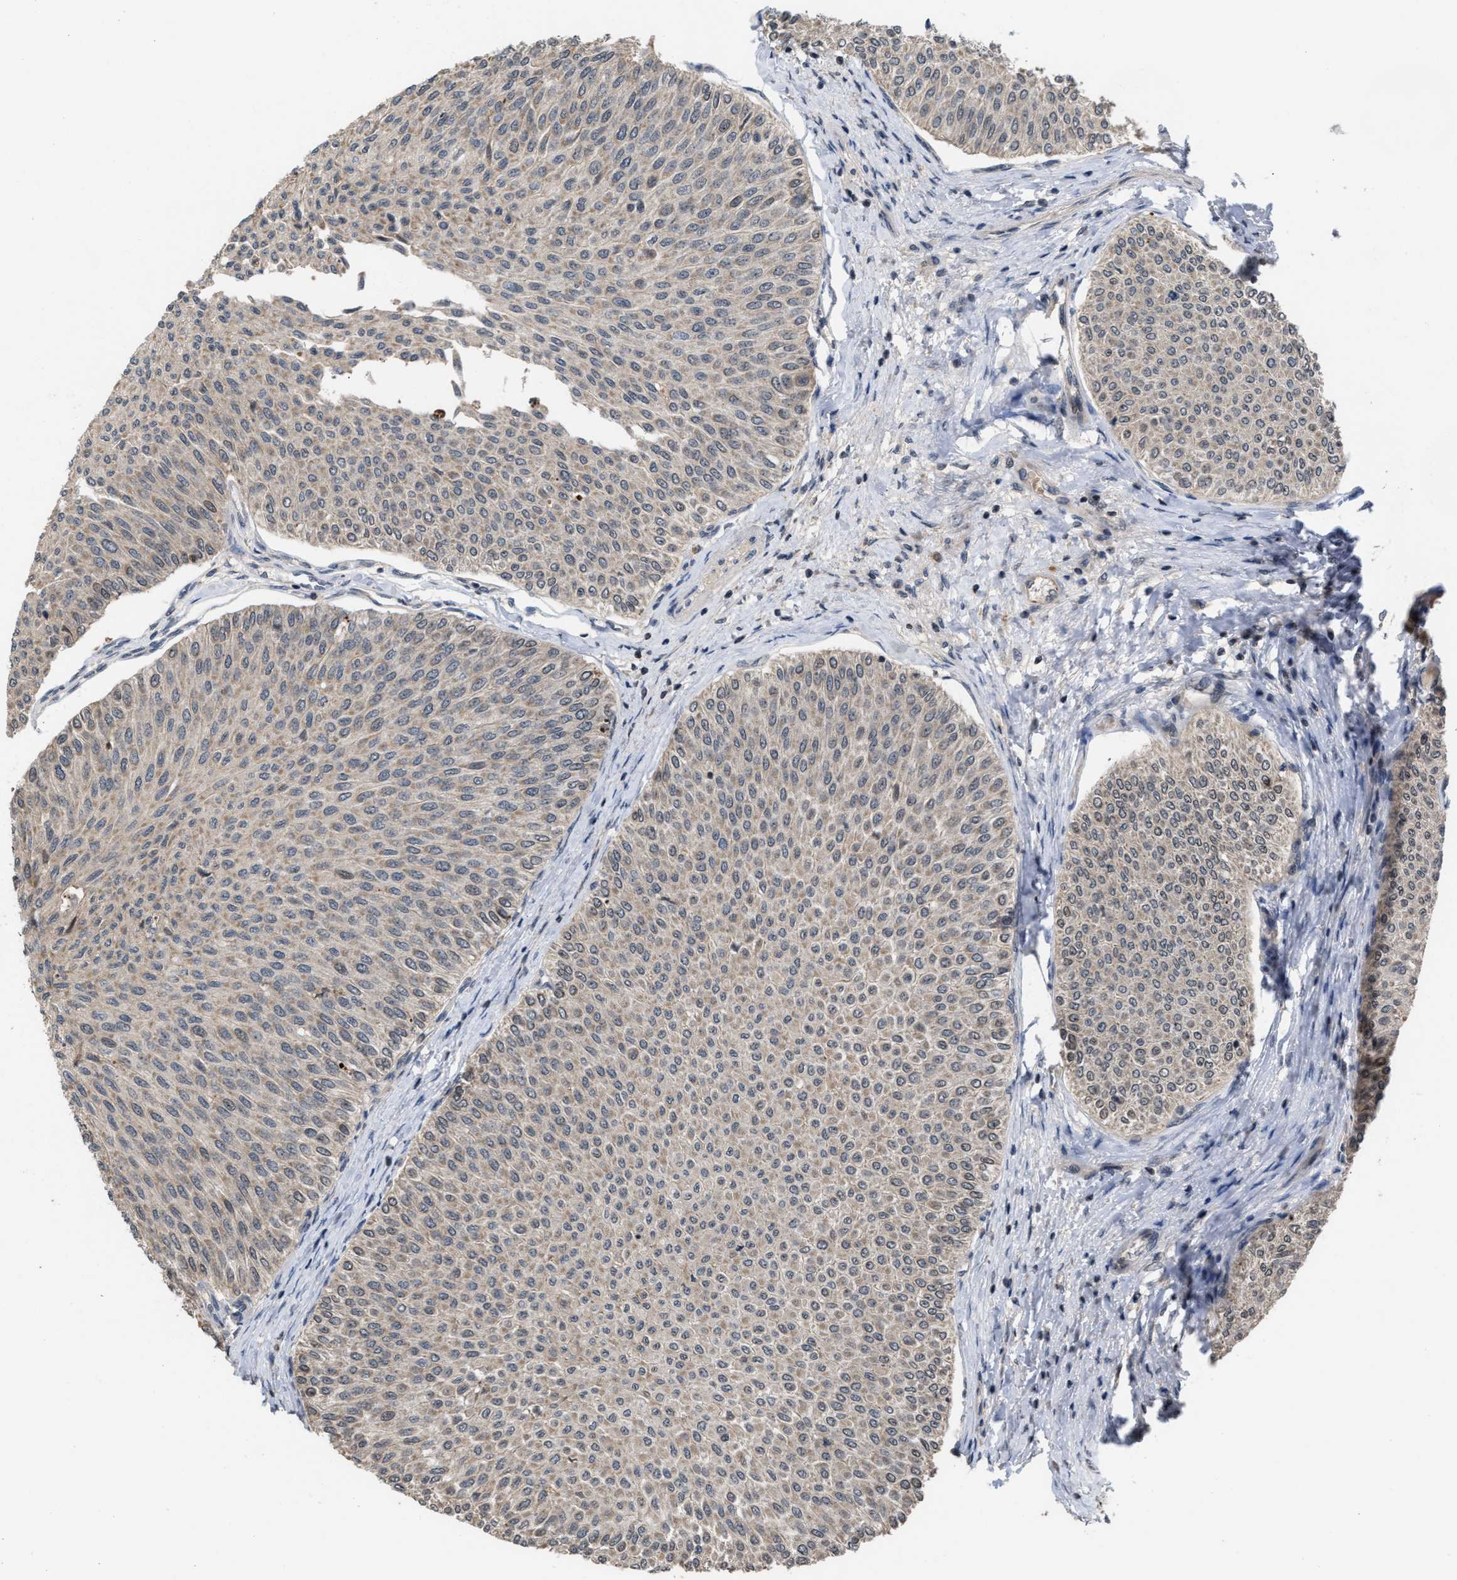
{"staining": {"intensity": "weak", "quantity": ">75%", "location": "nuclear"}, "tissue": "urothelial cancer", "cell_type": "Tumor cells", "image_type": "cancer", "snomed": [{"axis": "morphology", "description": "Urothelial carcinoma, Low grade"}, {"axis": "topography", "description": "Urinary bladder"}], "caption": "Immunohistochemical staining of human urothelial cancer exhibits low levels of weak nuclear protein expression in about >75% of tumor cells.", "gene": "C9orf78", "patient": {"sex": "male", "age": 78}}